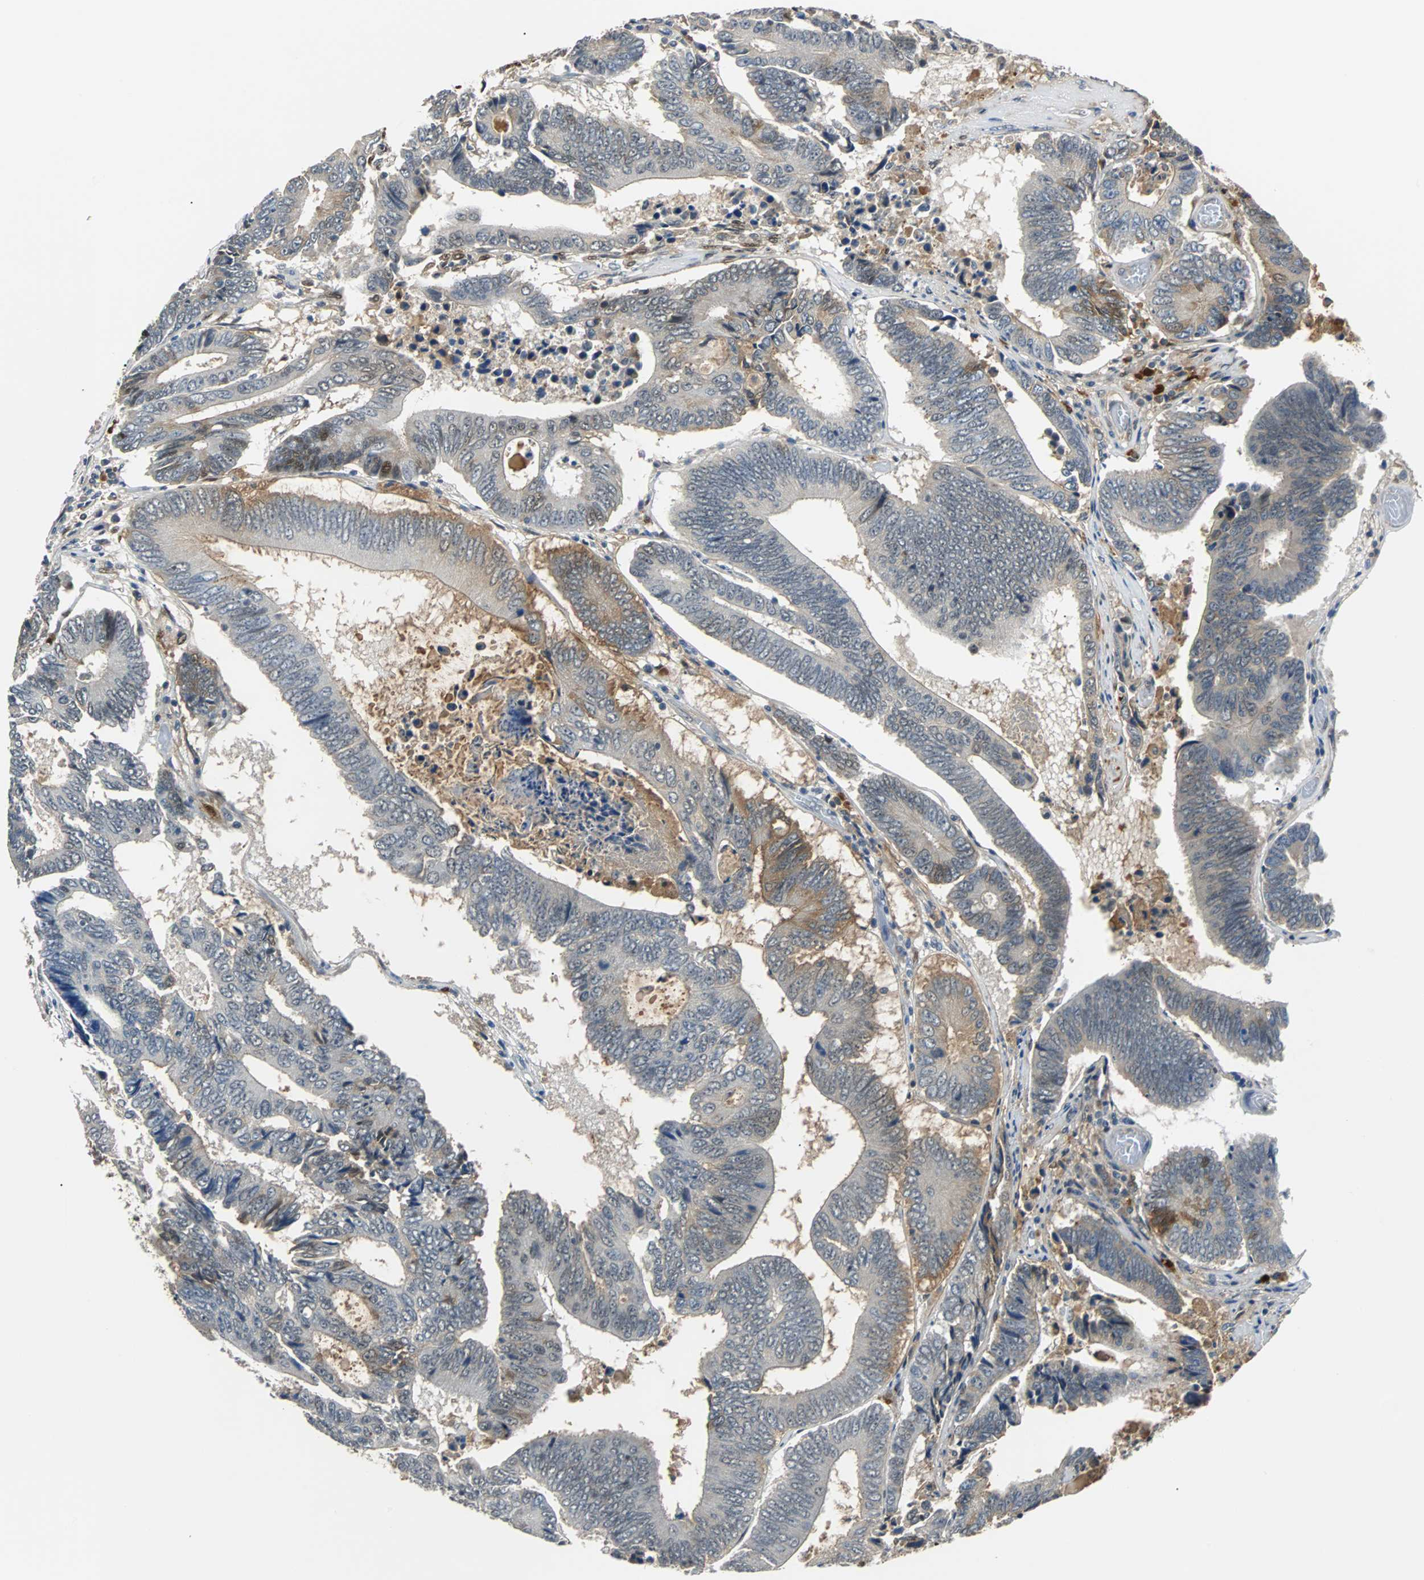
{"staining": {"intensity": "moderate", "quantity": "<25%", "location": "cytoplasmic/membranous"}, "tissue": "colorectal cancer", "cell_type": "Tumor cells", "image_type": "cancer", "snomed": [{"axis": "morphology", "description": "Adenocarcinoma, NOS"}, {"axis": "topography", "description": "Colon"}], "caption": "A photomicrograph of human colorectal cancer (adenocarcinoma) stained for a protein shows moderate cytoplasmic/membranous brown staining in tumor cells. The protein of interest is stained brown, and the nuclei are stained in blue (DAB IHC with brightfield microscopy, high magnification).", "gene": "FHL2", "patient": {"sex": "female", "age": 78}}